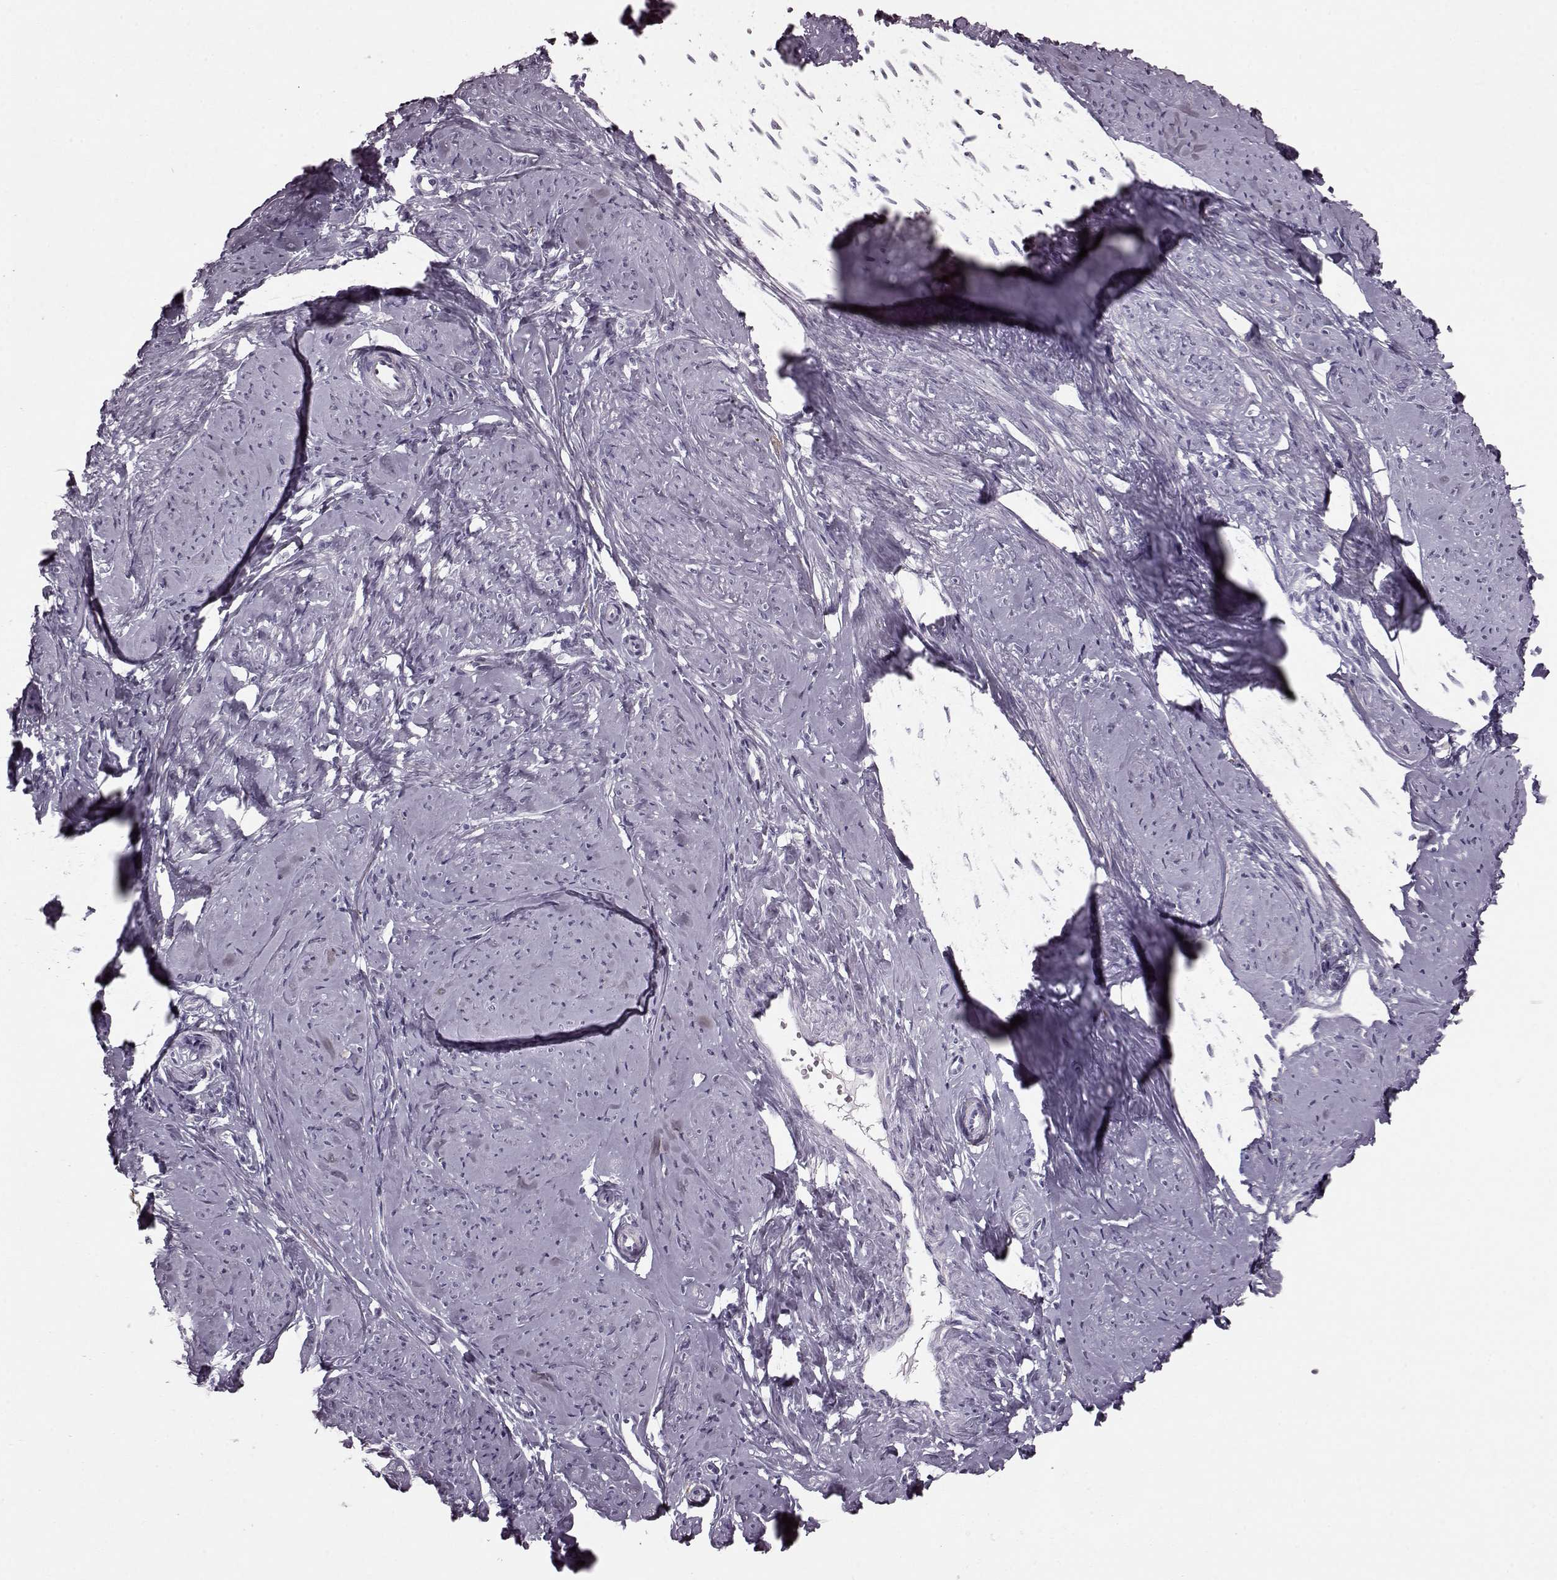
{"staining": {"intensity": "negative", "quantity": "none", "location": "none"}, "tissue": "smooth muscle", "cell_type": "Smooth muscle cells", "image_type": "normal", "snomed": [{"axis": "morphology", "description": "Normal tissue, NOS"}, {"axis": "topography", "description": "Smooth muscle"}], "caption": "The photomicrograph demonstrates no staining of smooth muscle cells in normal smooth muscle. (Immunohistochemistry (ihc), brightfield microscopy, high magnification).", "gene": "CST7", "patient": {"sex": "female", "age": 48}}